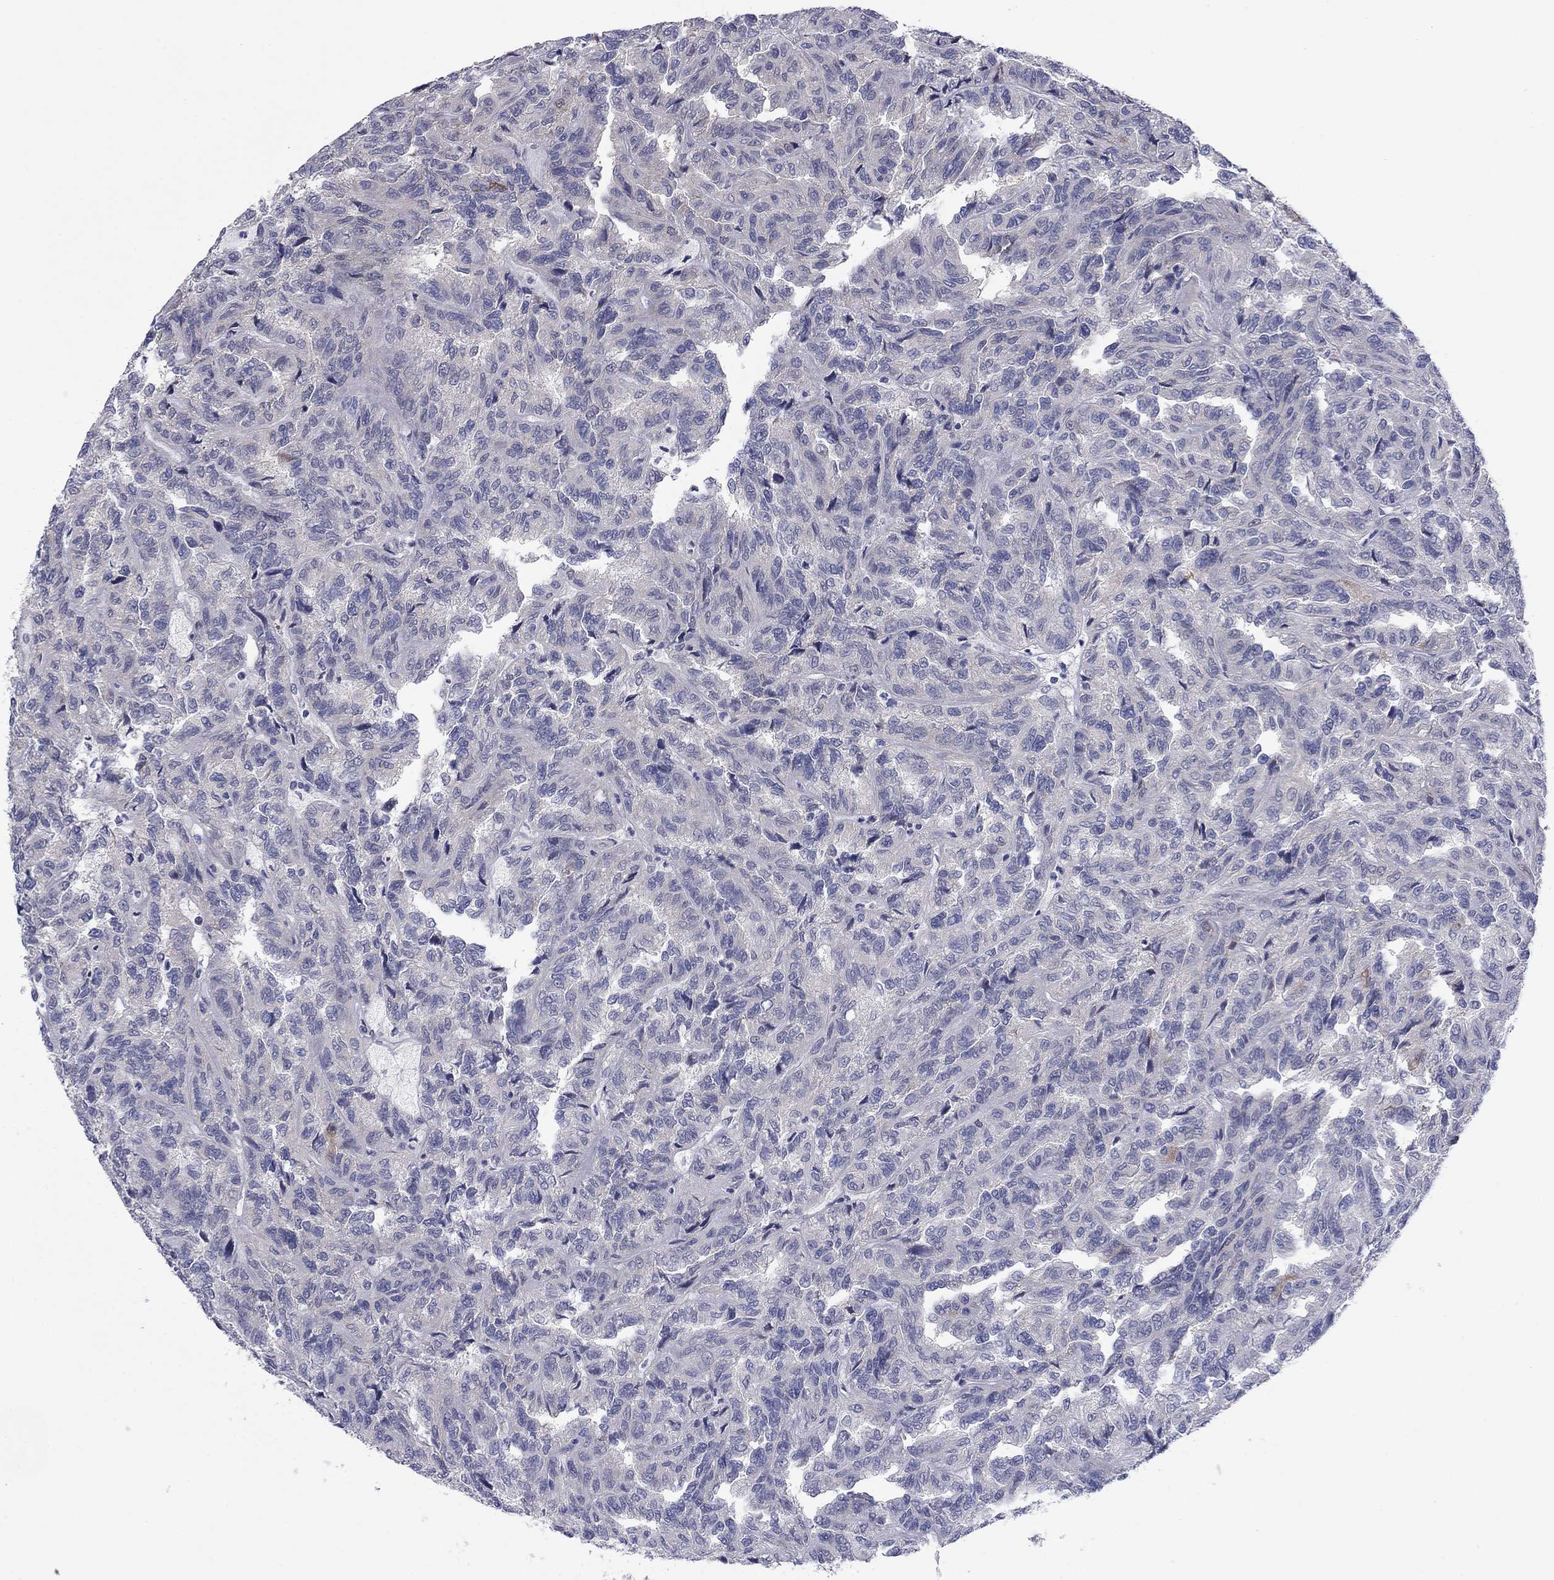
{"staining": {"intensity": "negative", "quantity": "none", "location": "none"}, "tissue": "renal cancer", "cell_type": "Tumor cells", "image_type": "cancer", "snomed": [{"axis": "morphology", "description": "Adenocarcinoma, NOS"}, {"axis": "topography", "description": "Kidney"}], "caption": "Human renal cancer stained for a protein using IHC reveals no expression in tumor cells.", "gene": "GRHPR", "patient": {"sex": "male", "age": 79}}